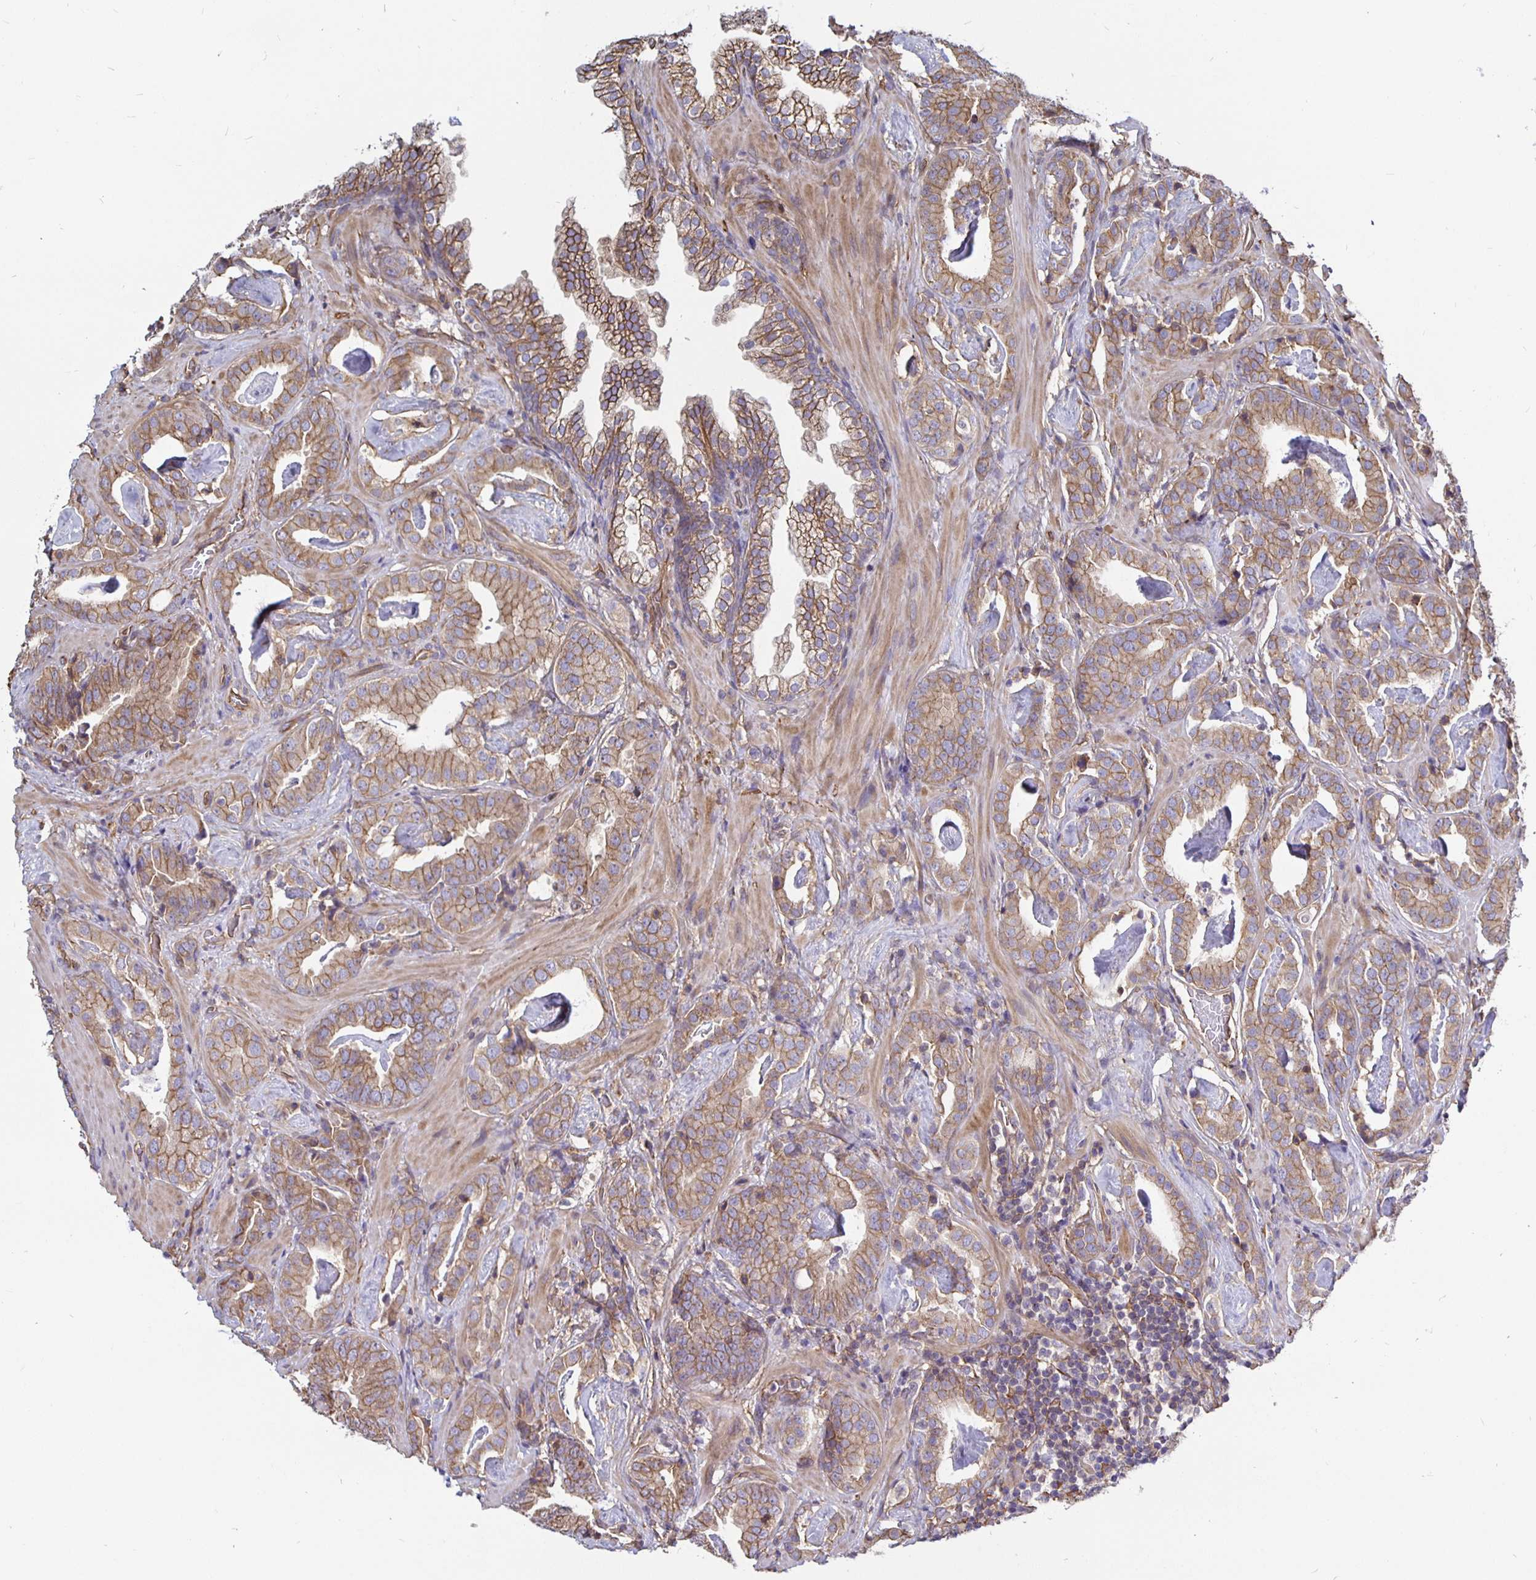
{"staining": {"intensity": "moderate", "quantity": ">75%", "location": "cytoplasmic/membranous"}, "tissue": "prostate cancer", "cell_type": "Tumor cells", "image_type": "cancer", "snomed": [{"axis": "morphology", "description": "Adenocarcinoma, Low grade"}, {"axis": "topography", "description": "Prostate"}], "caption": "Prostate cancer (adenocarcinoma (low-grade)) stained with a protein marker reveals moderate staining in tumor cells.", "gene": "ARHGEF39", "patient": {"sex": "male", "age": 62}}